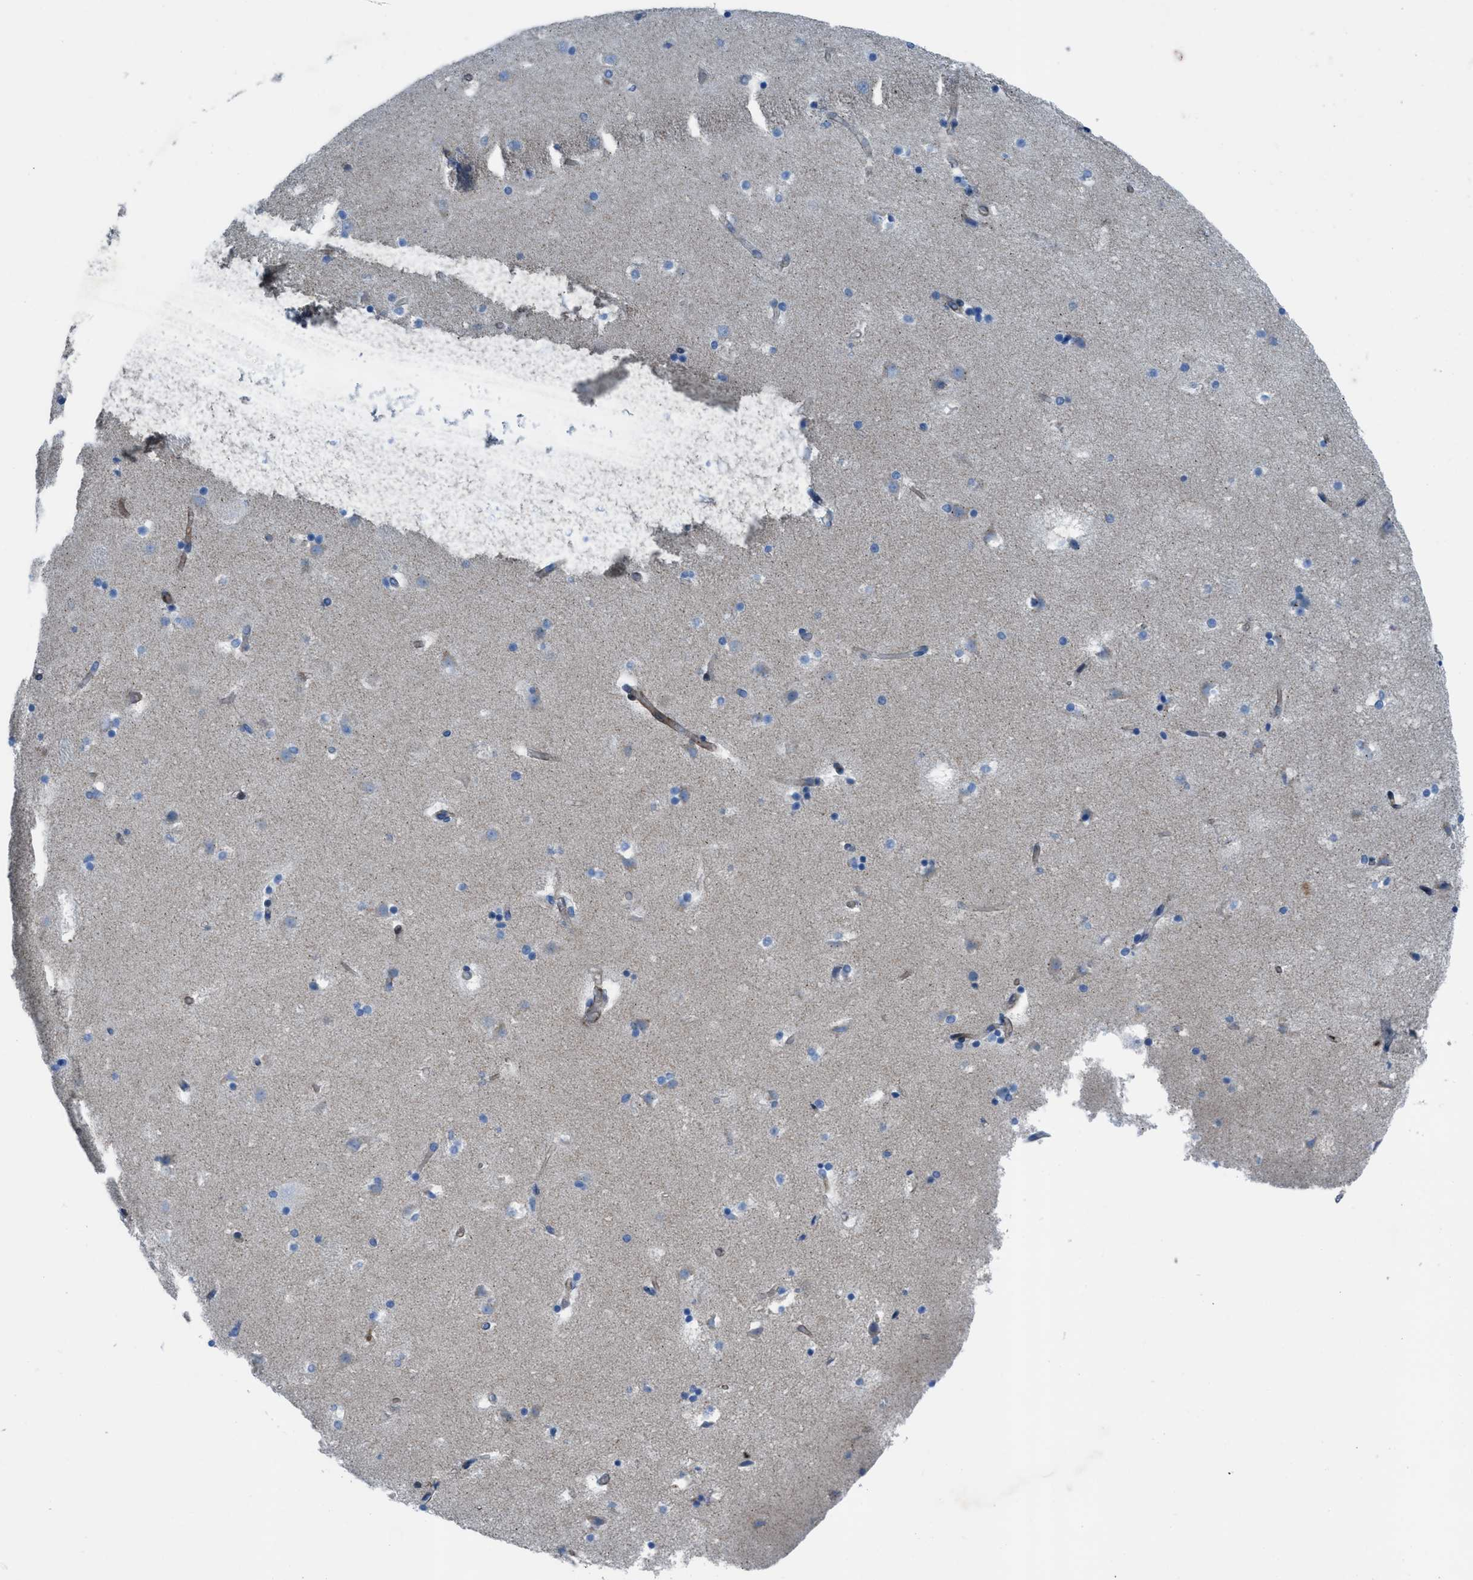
{"staining": {"intensity": "negative", "quantity": "none", "location": "none"}, "tissue": "caudate", "cell_type": "Glial cells", "image_type": "normal", "snomed": [{"axis": "morphology", "description": "Normal tissue, NOS"}, {"axis": "topography", "description": "Lateral ventricle wall"}], "caption": "A high-resolution micrograph shows immunohistochemistry staining of benign caudate, which displays no significant staining in glial cells.", "gene": "KCNH7", "patient": {"sex": "male", "age": 45}}